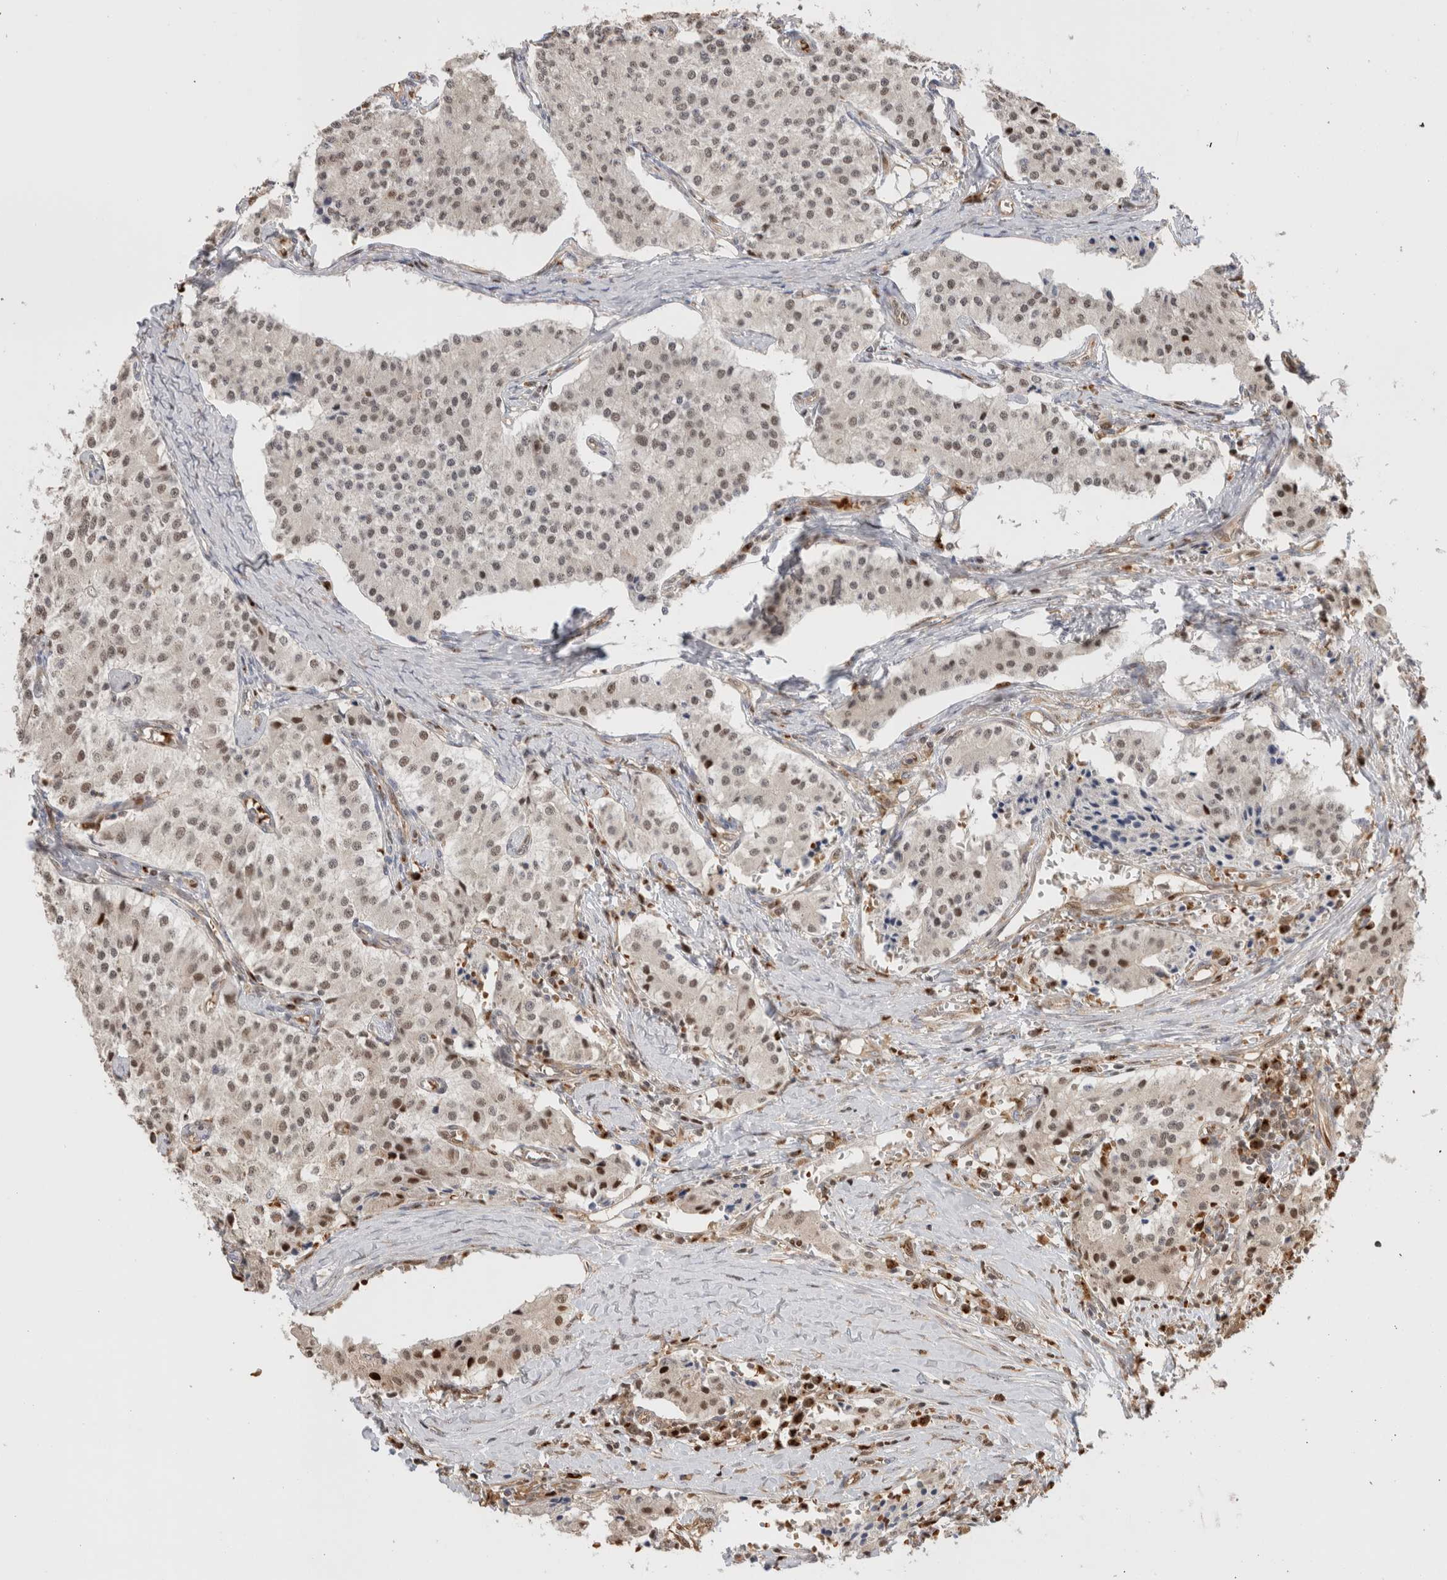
{"staining": {"intensity": "moderate", "quantity": ">75%", "location": "nuclear"}, "tissue": "carcinoid", "cell_type": "Tumor cells", "image_type": "cancer", "snomed": [{"axis": "morphology", "description": "Carcinoid, malignant, NOS"}, {"axis": "topography", "description": "Colon"}], "caption": "IHC photomicrograph of neoplastic tissue: human carcinoid stained using immunohistochemistry exhibits medium levels of moderate protein expression localized specifically in the nuclear of tumor cells, appearing as a nuclear brown color.", "gene": "OTUD6B", "patient": {"sex": "female", "age": 52}}